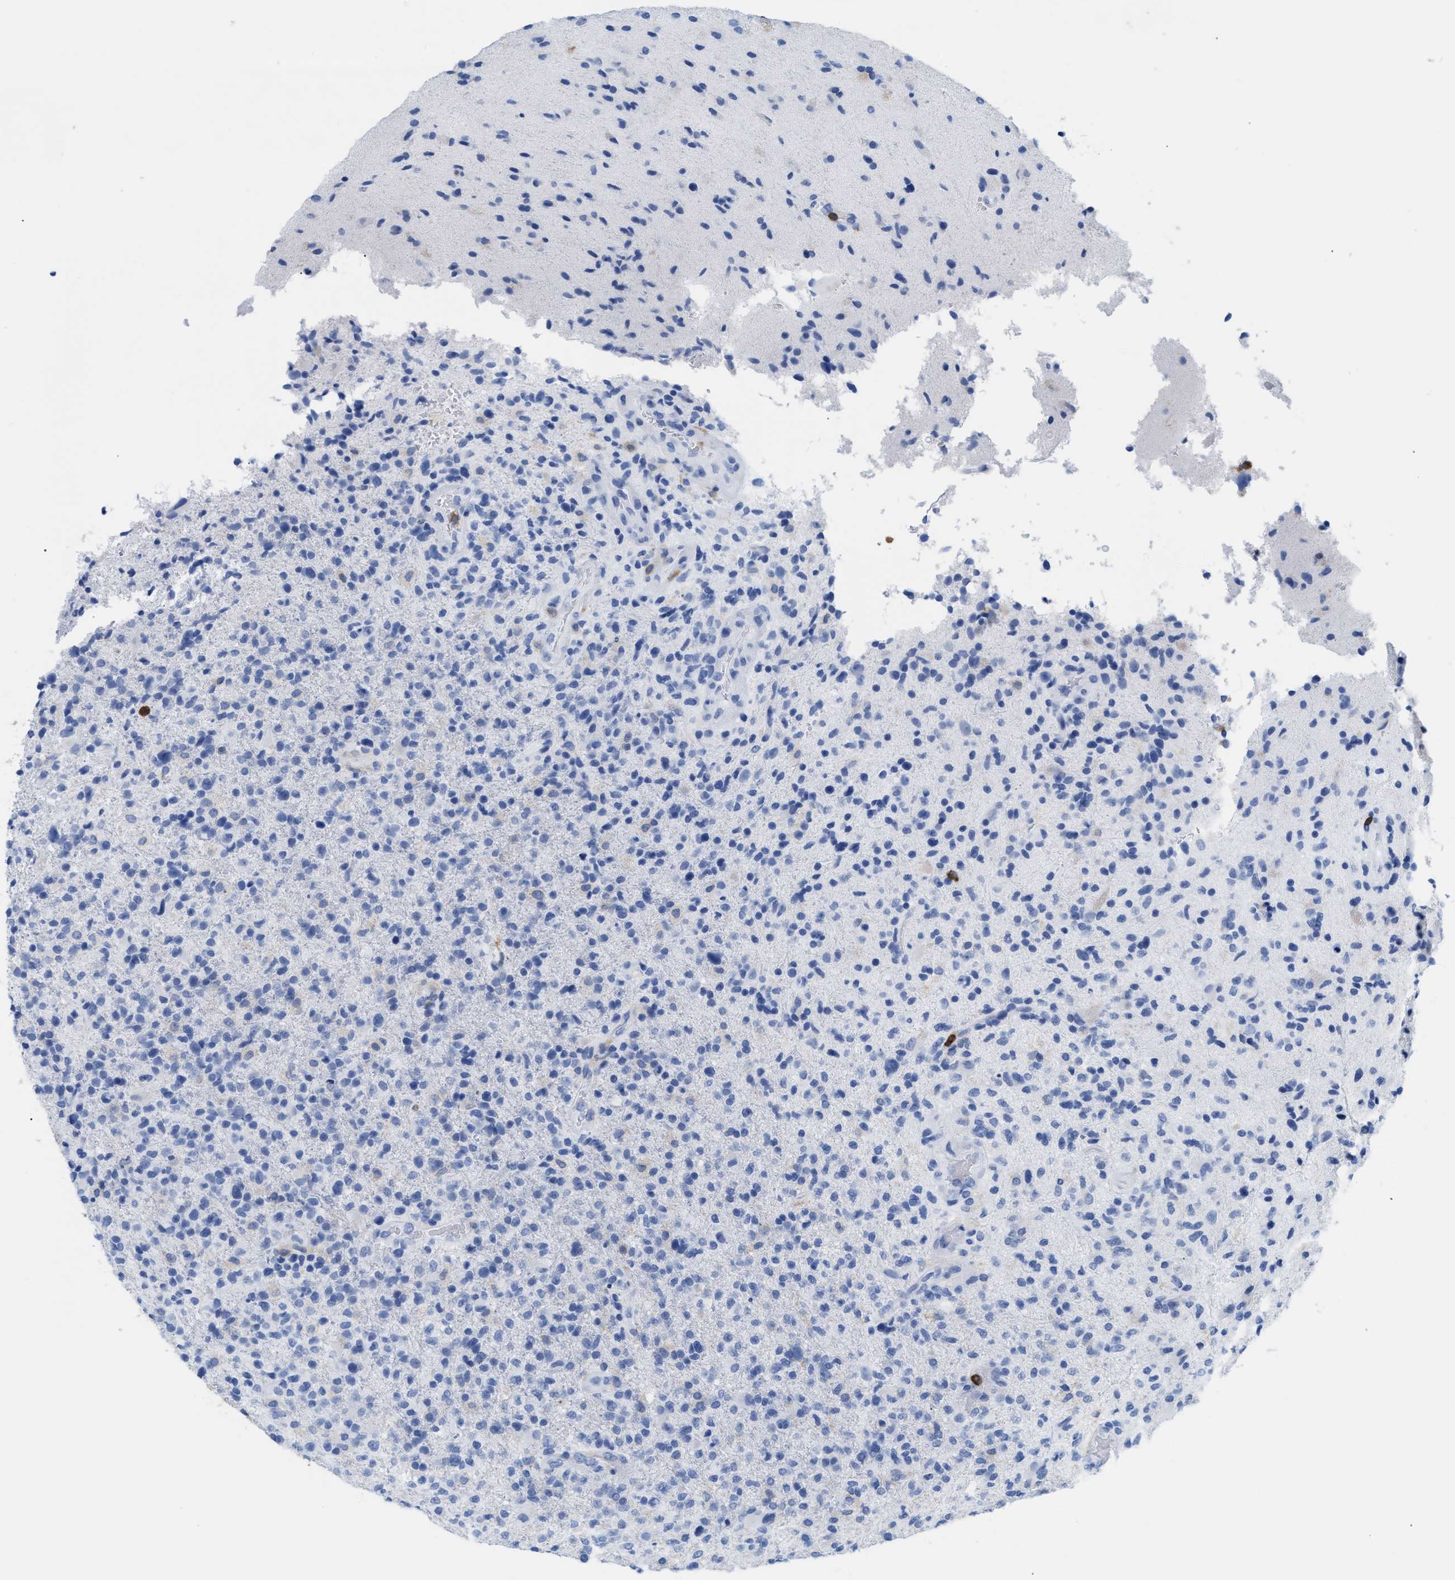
{"staining": {"intensity": "negative", "quantity": "none", "location": "none"}, "tissue": "glioma", "cell_type": "Tumor cells", "image_type": "cancer", "snomed": [{"axis": "morphology", "description": "Glioma, malignant, High grade"}, {"axis": "topography", "description": "Brain"}], "caption": "Immunohistochemical staining of glioma shows no significant staining in tumor cells.", "gene": "LCP1", "patient": {"sex": "male", "age": 72}}